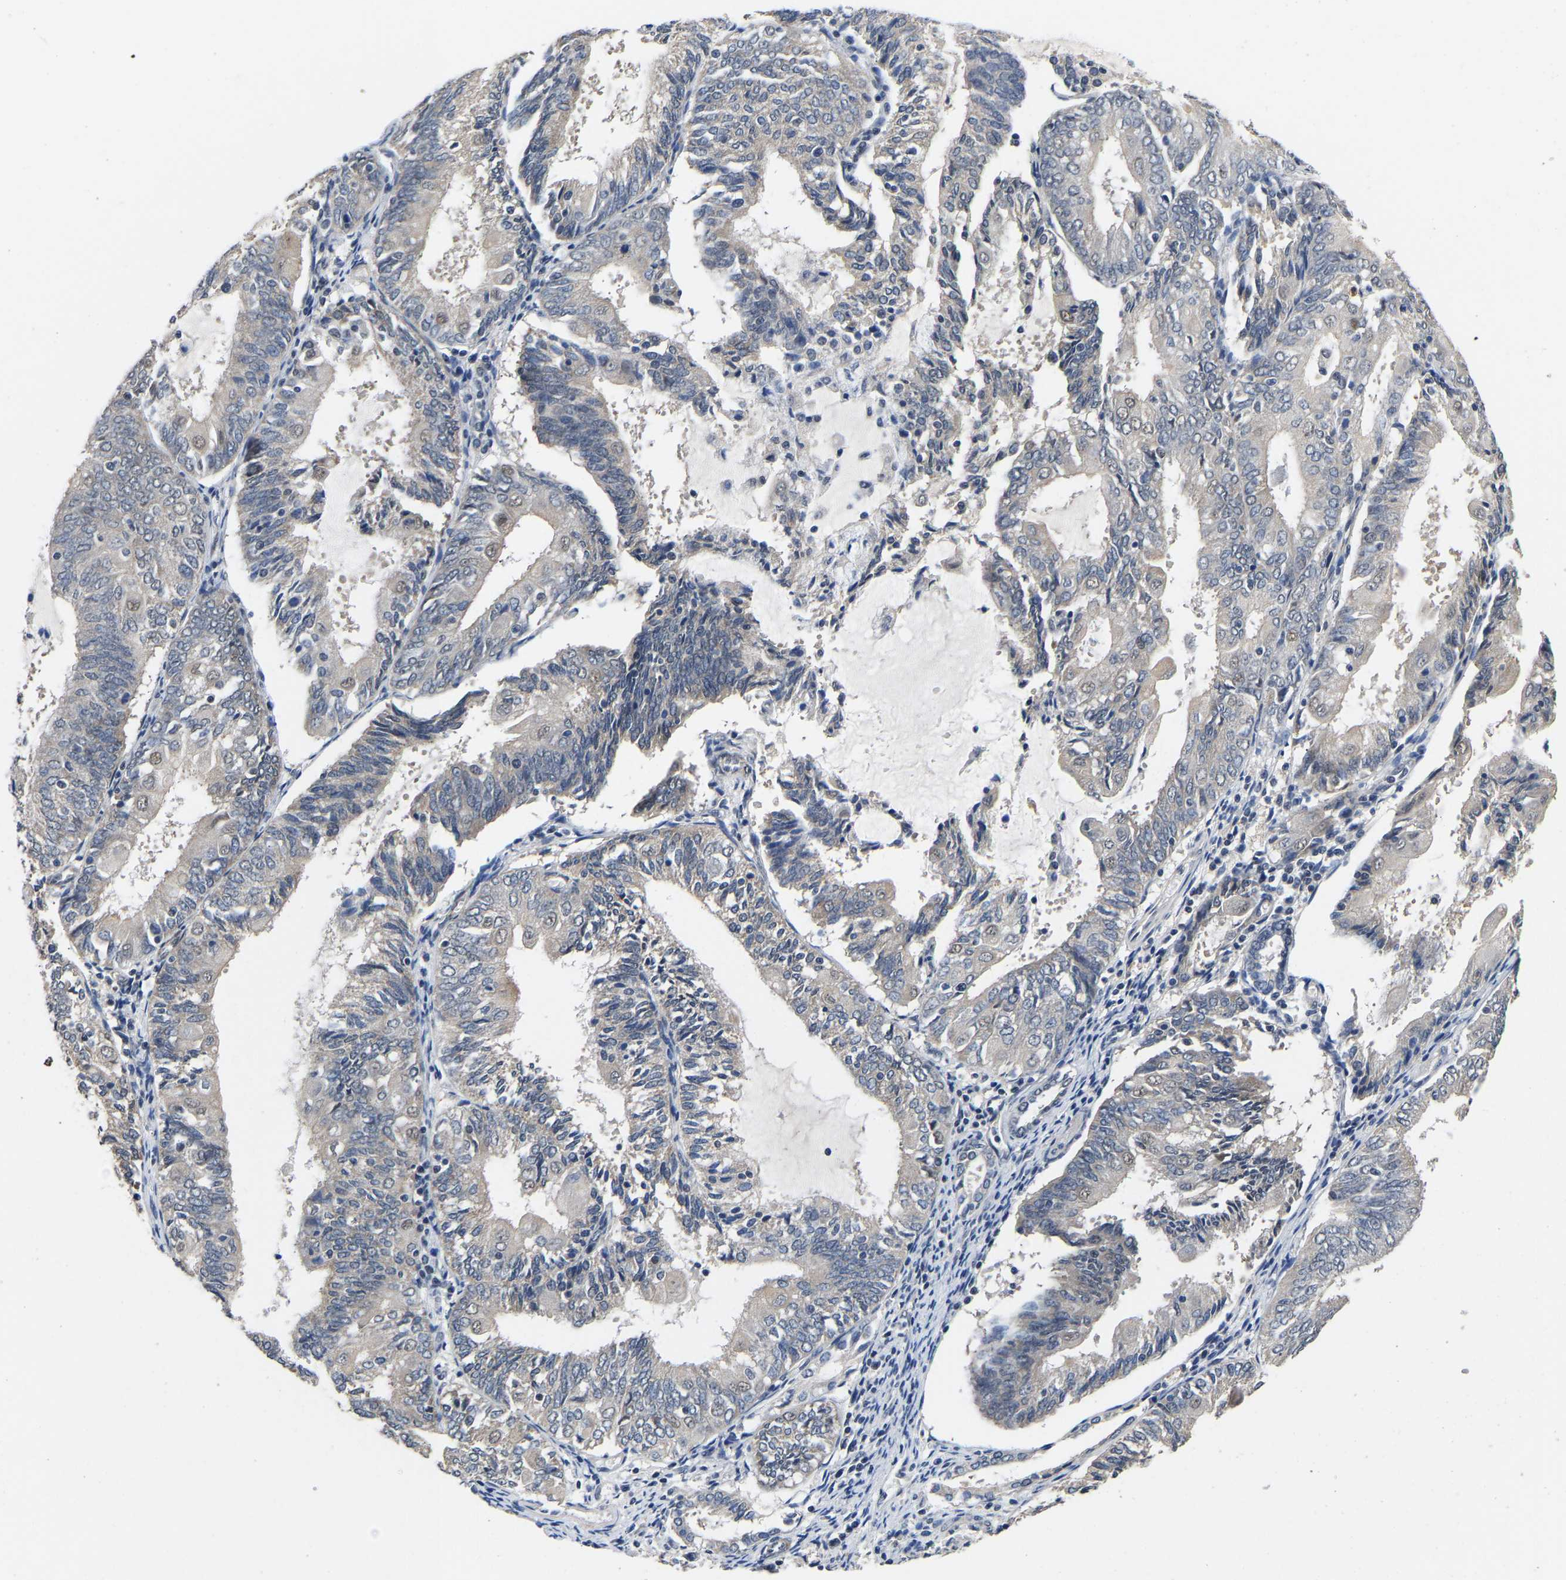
{"staining": {"intensity": "negative", "quantity": "none", "location": "none"}, "tissue": "endometrial cancer", "cell_type": "Tumor cells", "image_type": "cancer", "snomed": [{"axis": "morphology", "description": "Adenocarcinoma, NOS"}, {"axis": "topography", "description": "Endometrium"}], "caption": "DAB (3,3'-diaminobenzidine) immunohistochemical staining of human endometrial cancer (adenocarcinoma) reveals no significant positivity in tumor cells.", "gene": "METTL16", "patient": {"sex": "female", "age": 81}}